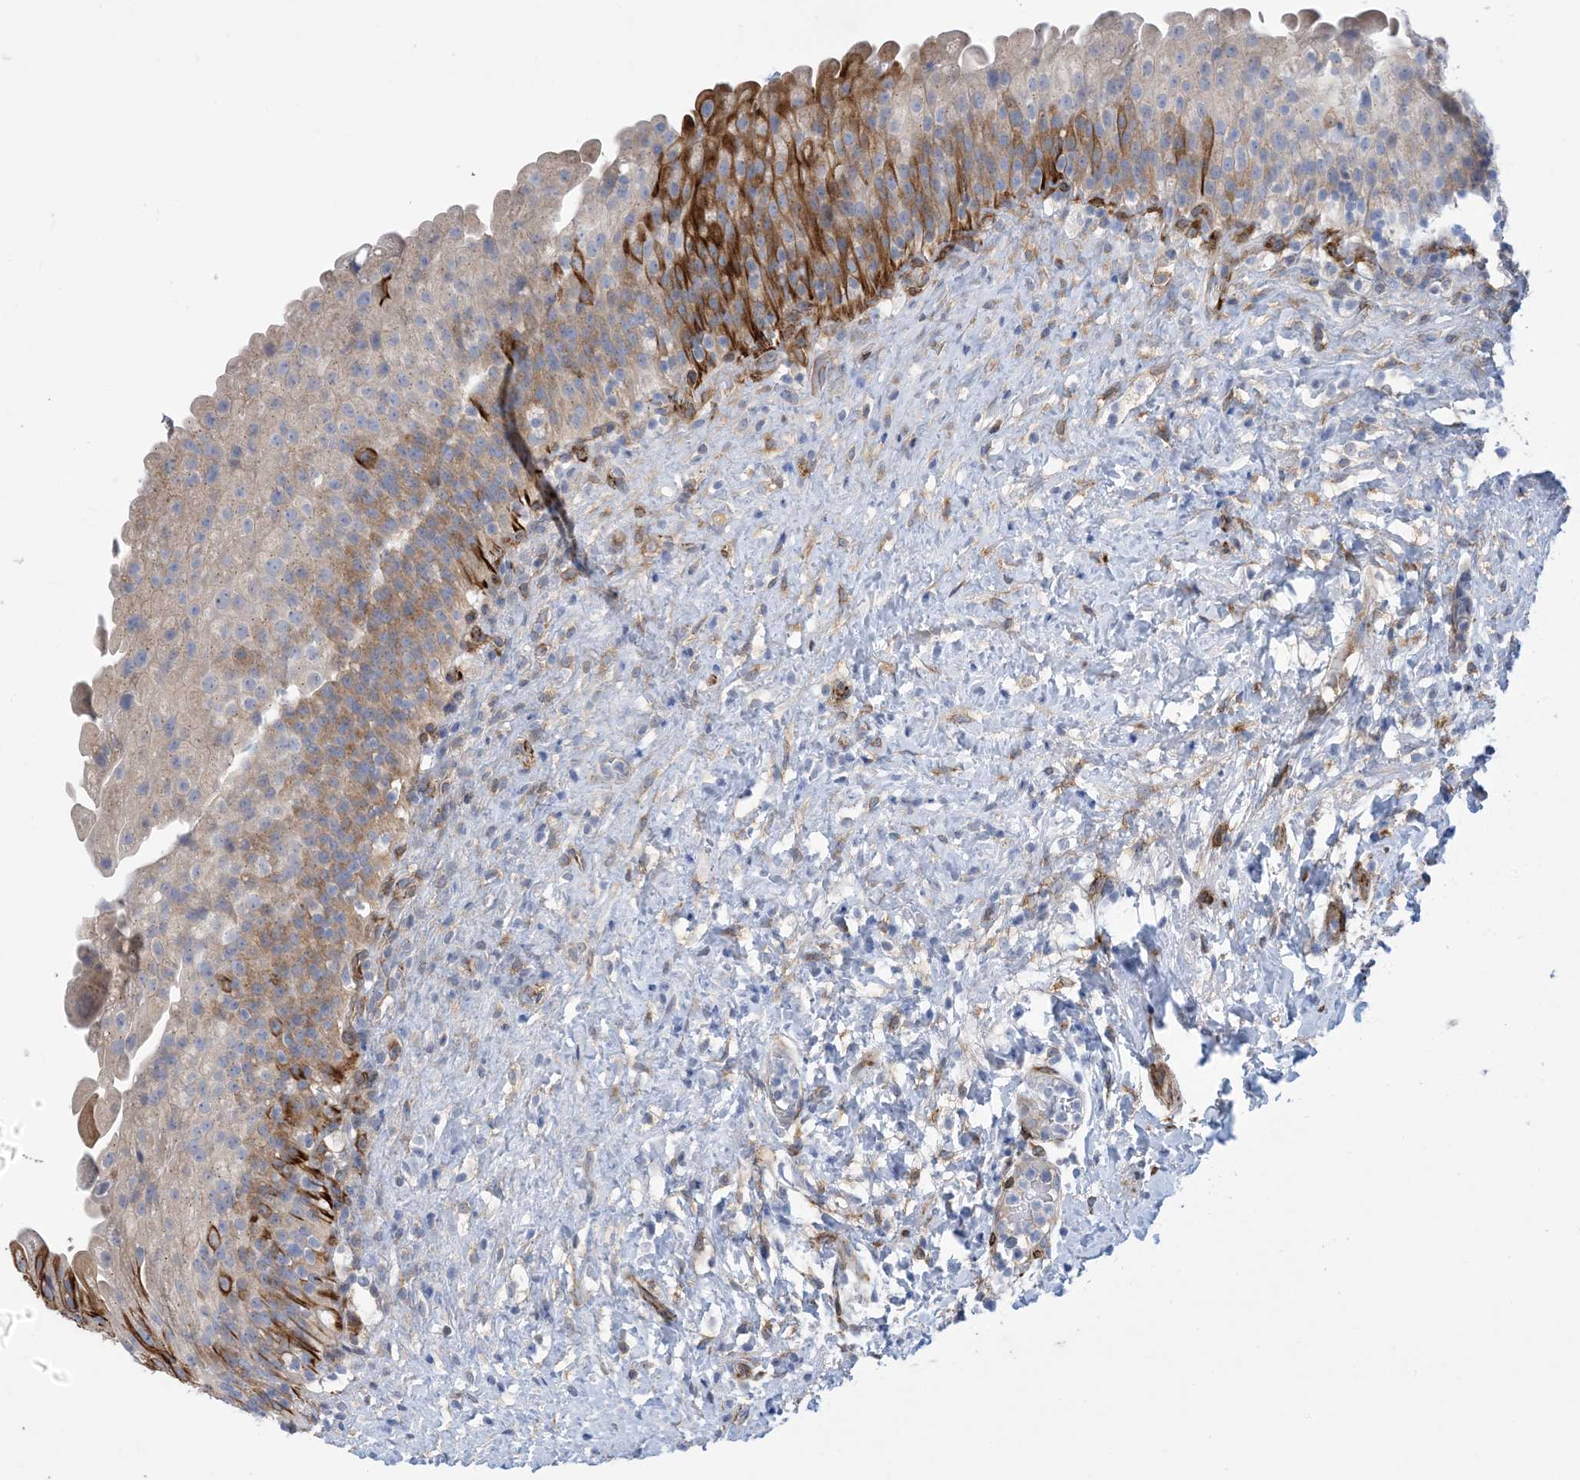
{"staining": {"intensity": "moderate", "quantity": "25%-75%", "location": "cytoplasmic/membranous"}, "tissue": "urinary bladder", "cell_type": "Urothelial cells", "image_type": "normal", "snomed": [{"axis": "morphology", "description": "Normal tissue, NOS"}, {"axis": "topography", "description": "Urinary bladder"}], "caption": "Immunohistochemical staining of unremarkable human urinary bladder reveals moderate cytoplasmic/membranous protein positivity in about 25%-75% of urothelial cells.", "gene": "RBMS3", "patient": {"sex": "female", "age": 27}}